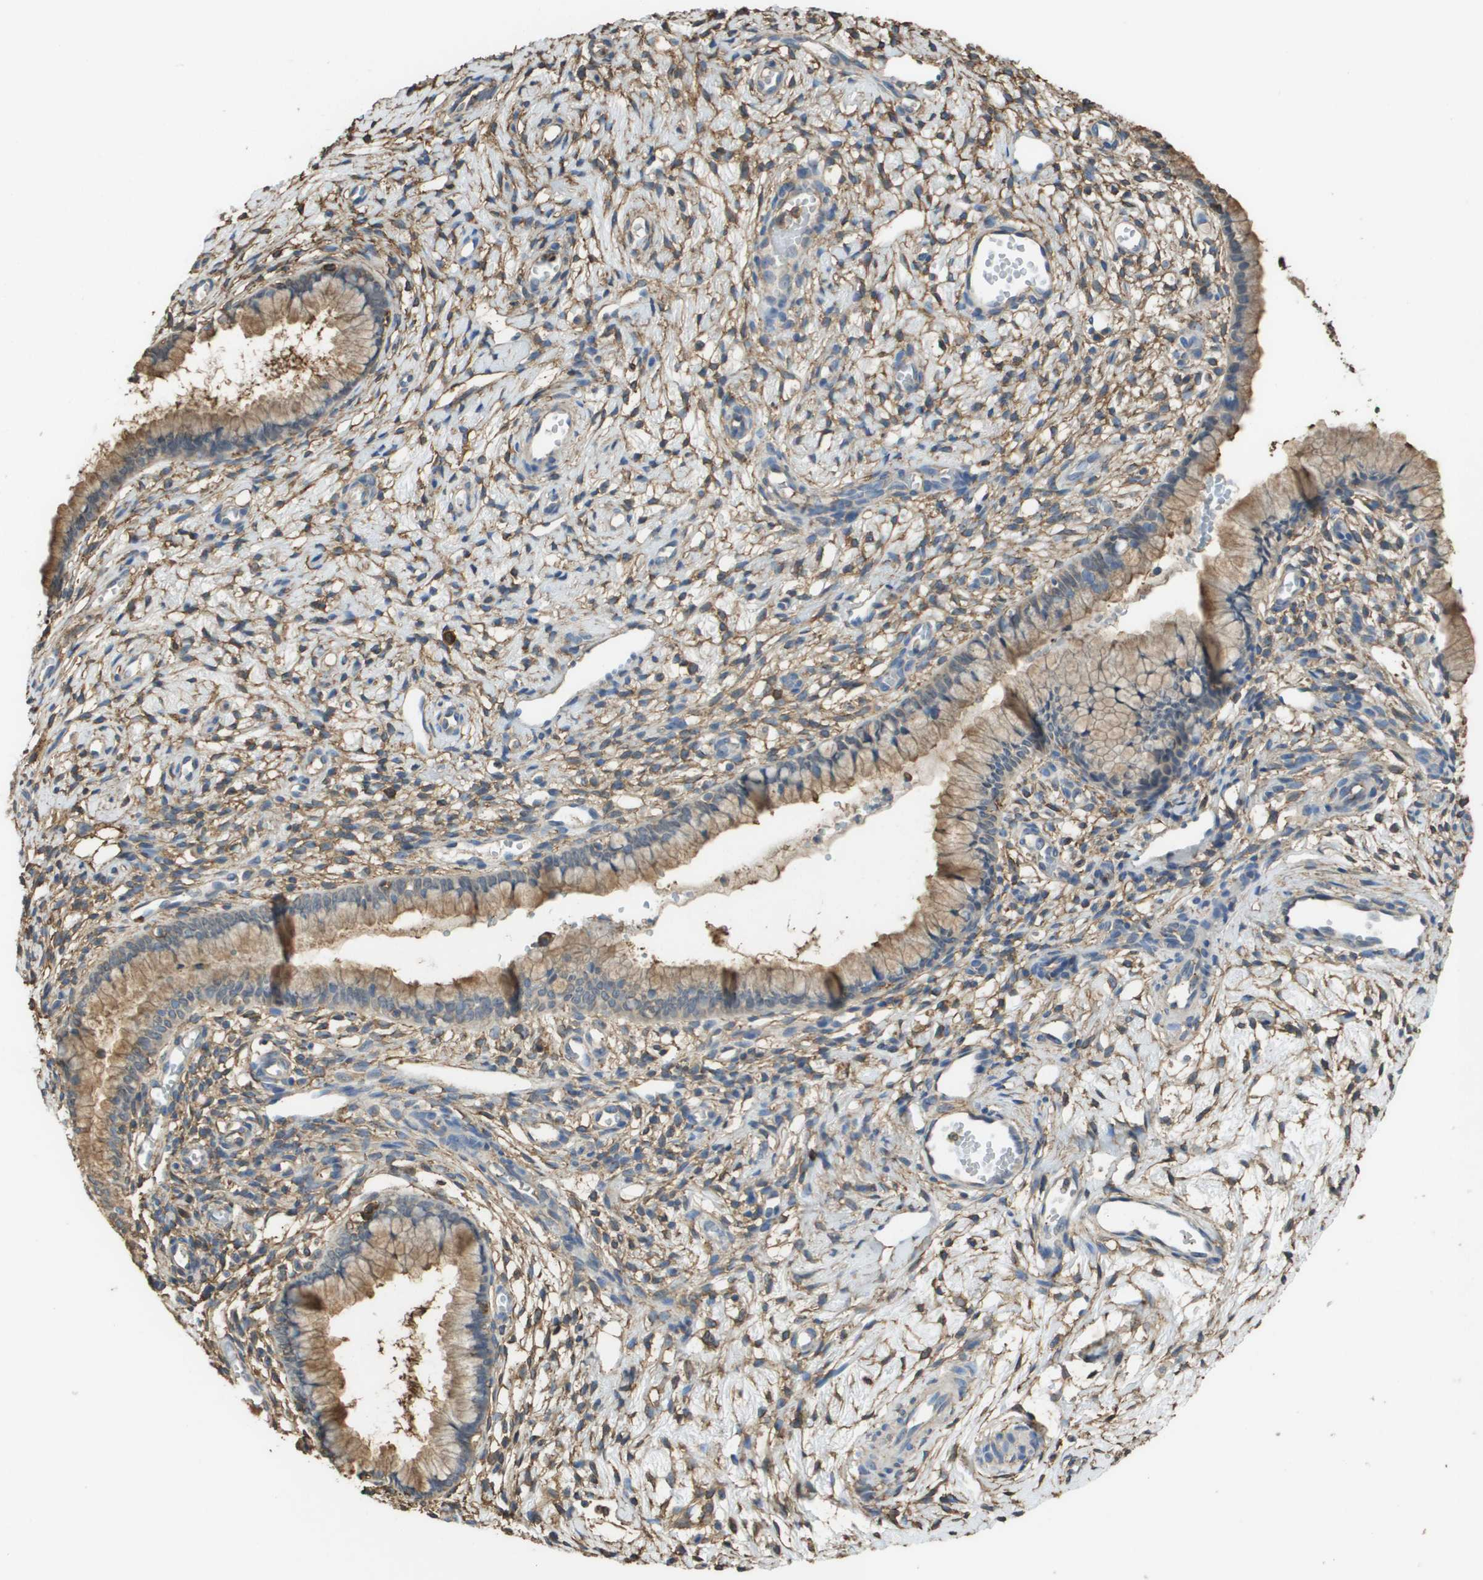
{"staining": {"intensity": "weak", "quantity": ">75%", "location": "cytoplasmic/membranous"}, "tissue": "cervix", "cell_type": "Glandular cells", "image_type": "normal", "snomed": [{"axis": "morphology", "description": "Normal tissue, NOS"}, {"axis": "topography", "description": "Cervix"}], "caption": "Protein expression analysis of normal cervix displays weak cytoplasmic/membranous expression in about >75% of glandular cells.", "gene": "PASK", "patient": {"sex": "female", "age": 65}}